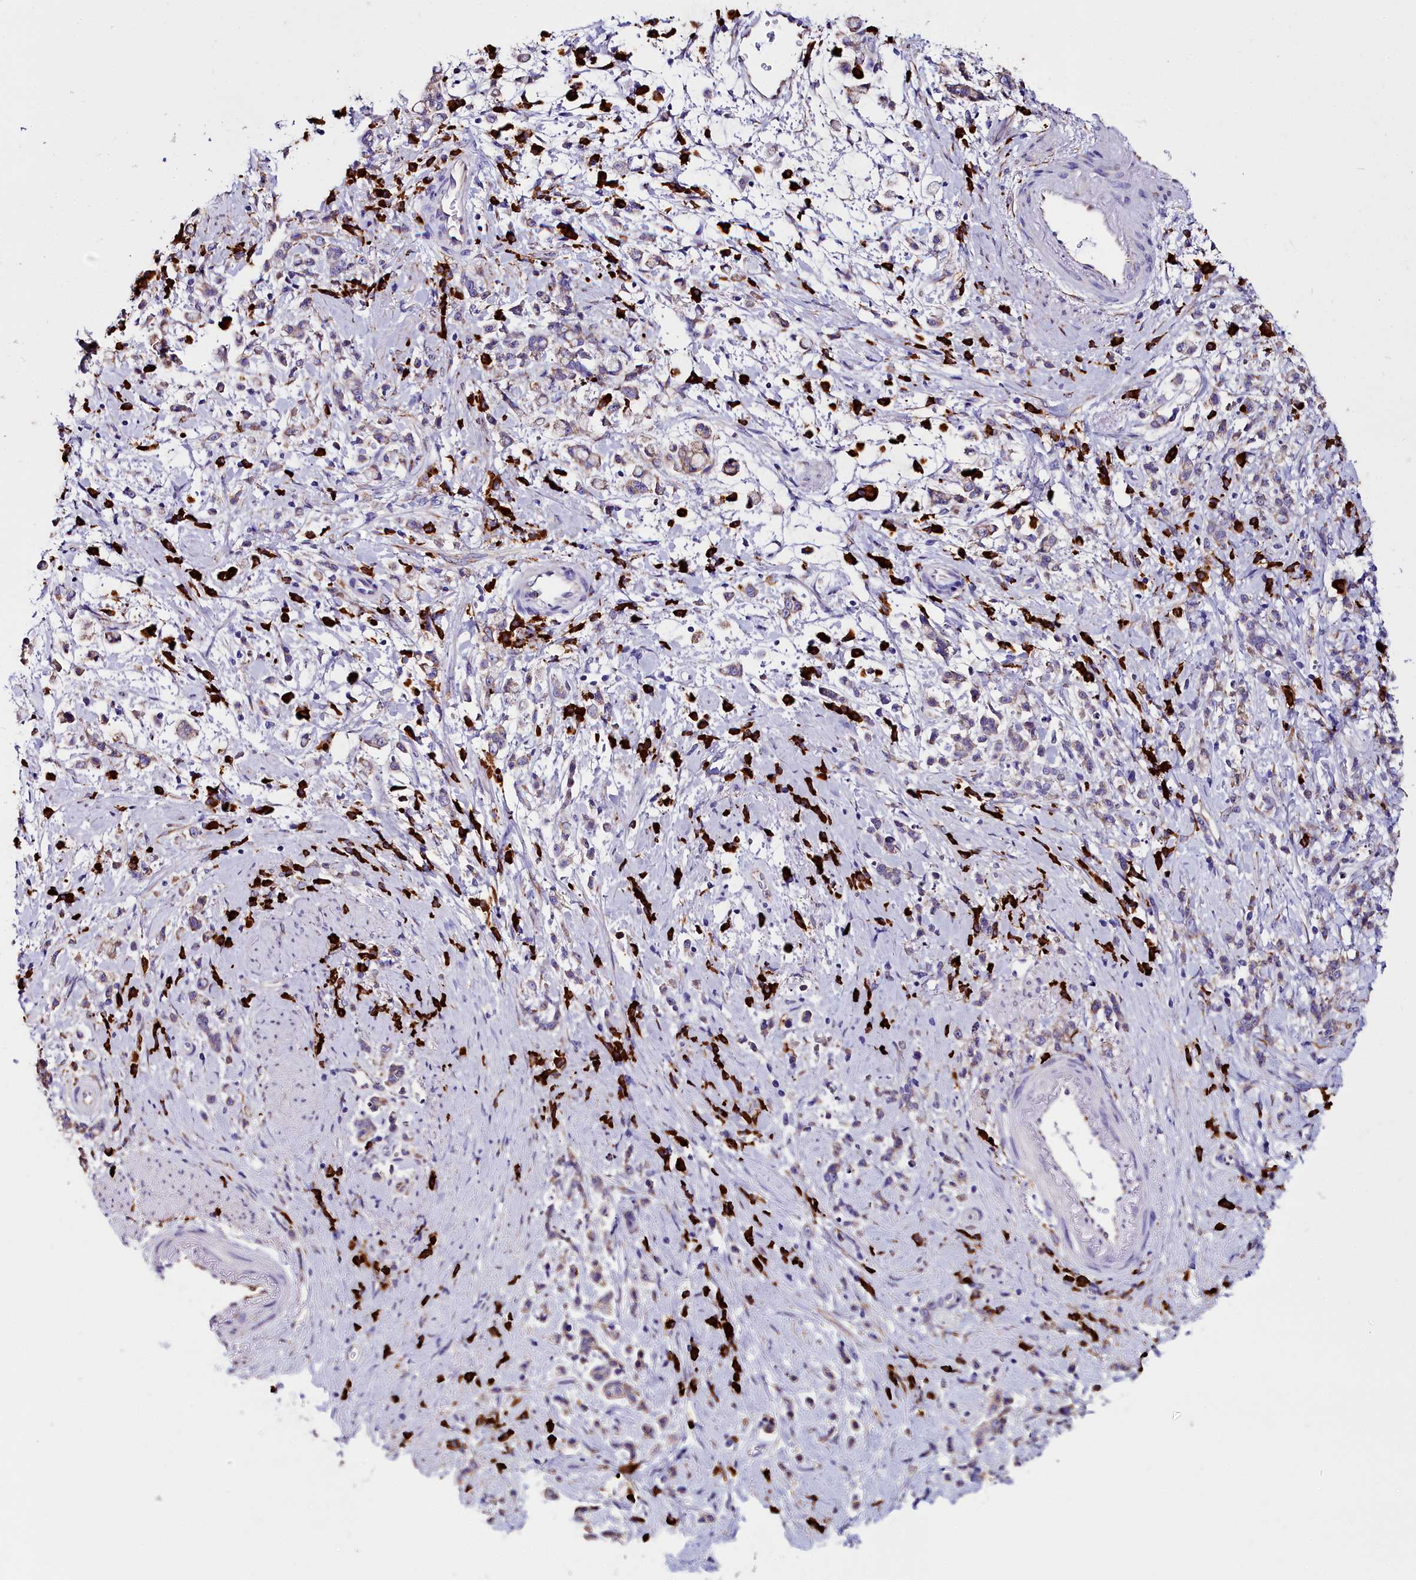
{"staining": {"intensity": "weak", "quantity": ">75%", "location": "cytoplasmic/membranous"}, "tissue": "stomach cancer", "cell_type": "Tumor cells", "image_type": "cancer", "snomed": [{"axis": "morphology", "description": "Adenocarcinoma, NOS"}, {"axis": "topography", "description": "Stomach"}], "caption": "Tumor cells demonstrate low levels of weak cytoplasmic/membranous positivity in about >75% of cells in human stomach cancer.", "gene": "TXNDC5", "patient": {"sex": "female", "age": 60}}